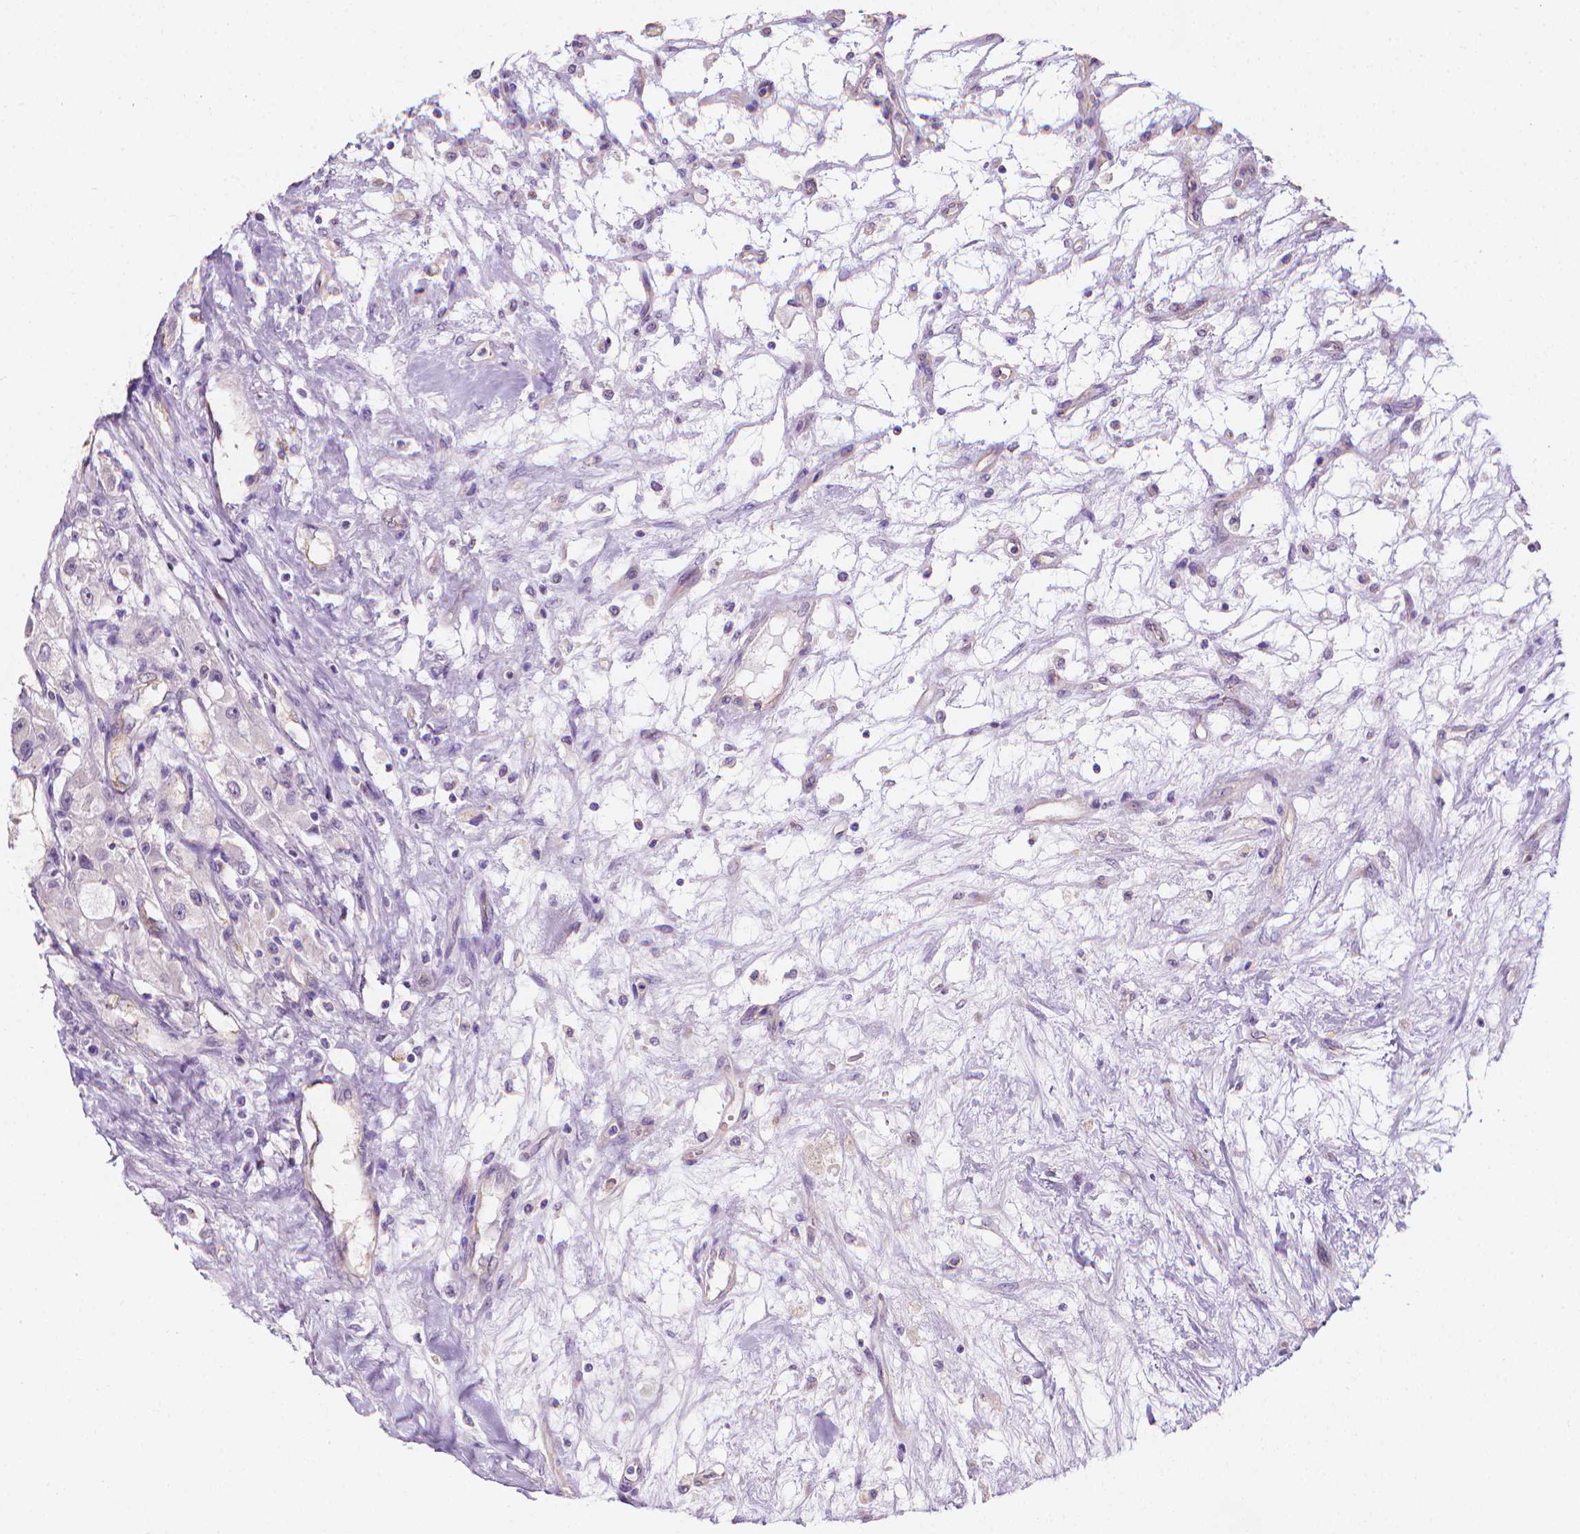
{"staining": {"intensity": "negative", "quantity": "none", "location": "none"}, "tissue": "renal cancer", "cell_type": "Tumor cells", "image_type": "cancer", "snomed": [{"axis": "morphology", "description": "Adenocarcinoma, NOS"}, {"axis": "topography", "description": "Kidney"}], "caption": "High power microscopy micrograph of an IHC image of renal adenocarcinoma, revealing no significant positivity in tumor cells.", "gene": "FASN", "patient": {"sex": "female", "age": 63}}